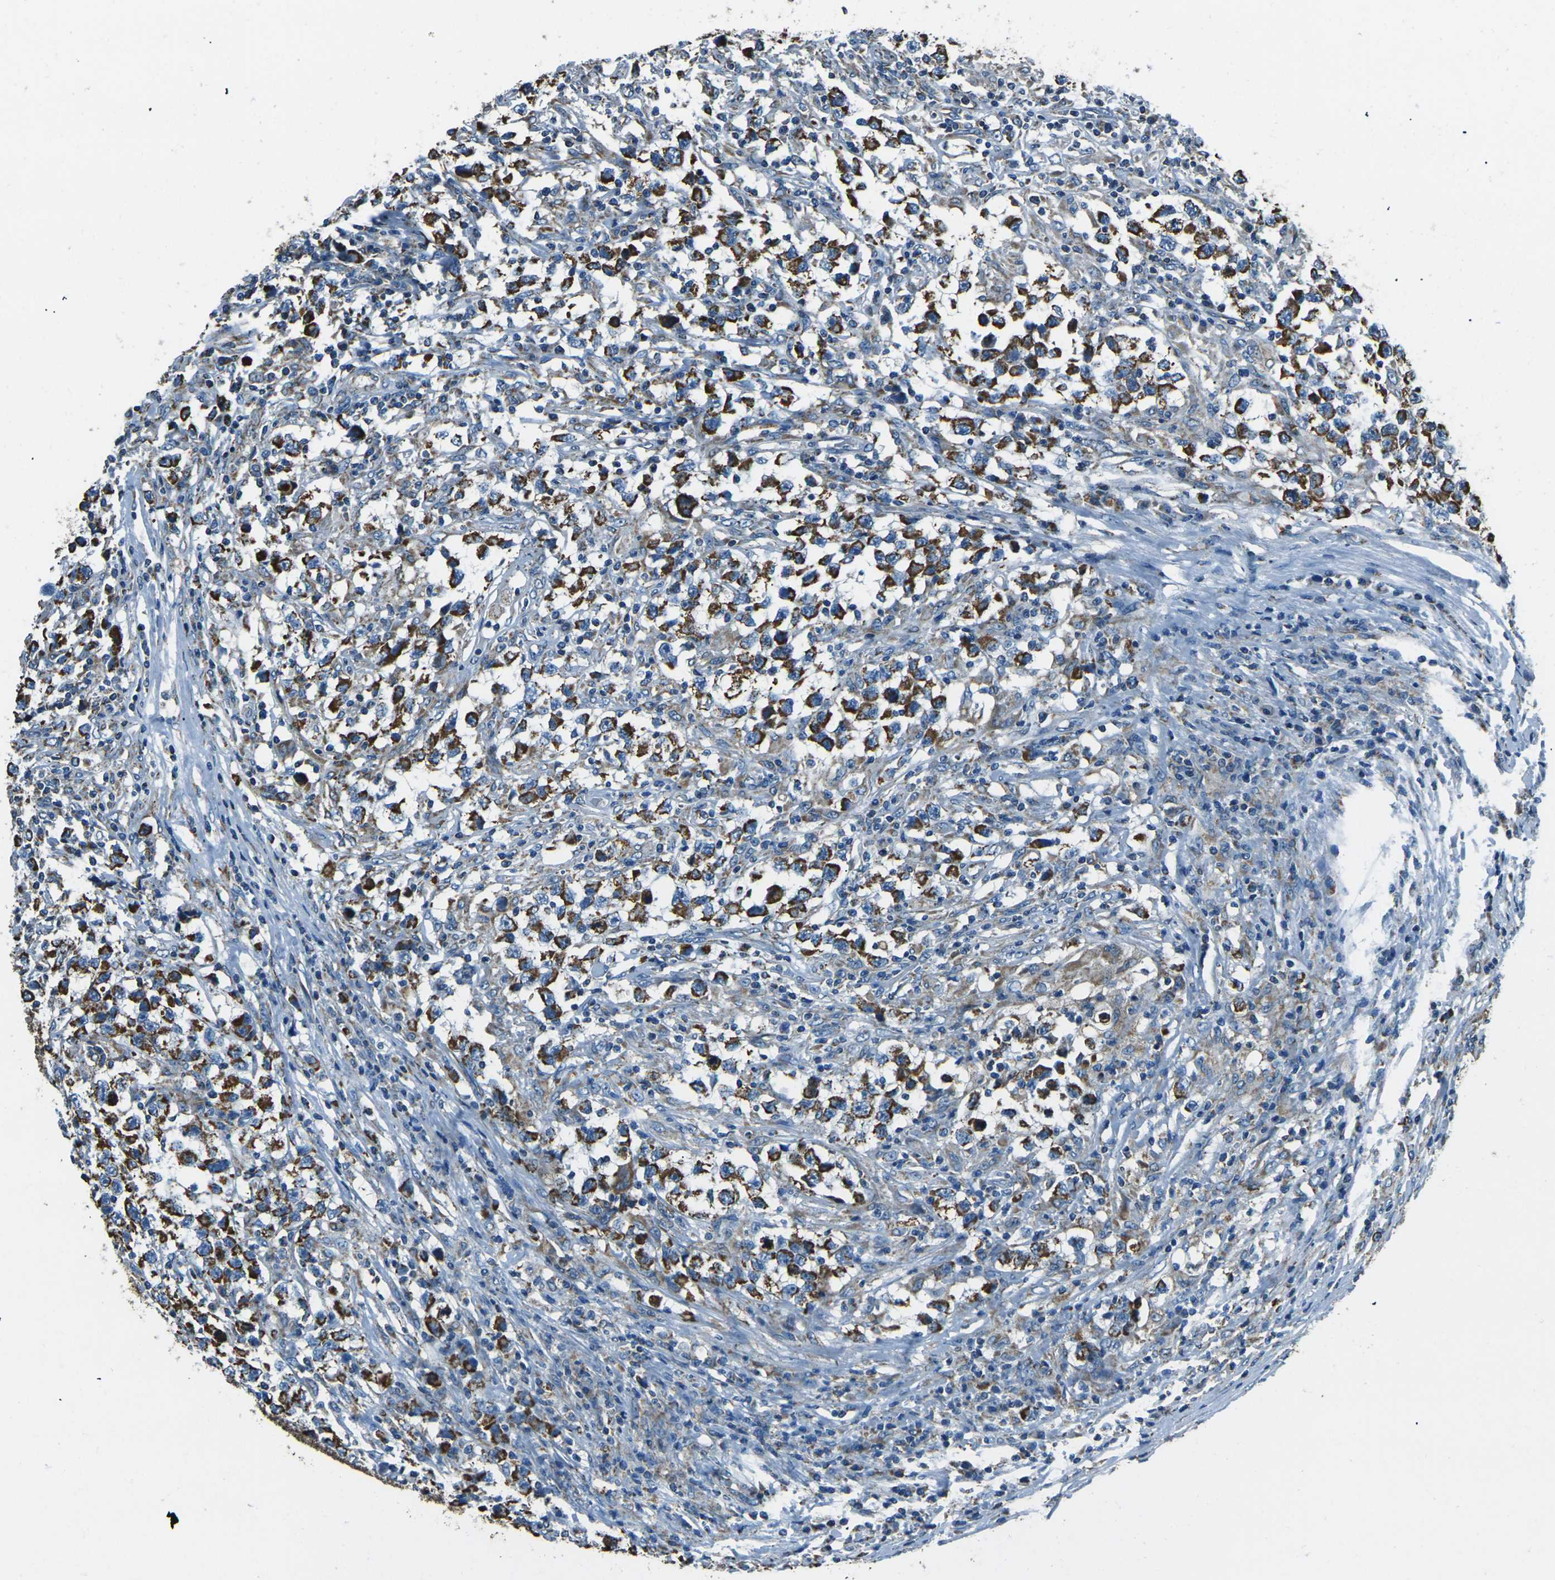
{"staining": {"intensity": "strong", "quantity": ">75%", "location": "cytoplasmic/membranous"}, "tissue": "testis cancer", "cell_type": "Tumor cells", "image_type": "cancer", "snomed": [{"axis": "morphology", "description": "Carcinoma, Embryonal, NOS"}, {"axis": "topography", "description": "Testis"}], "caption": "The micrograph displays a brown stain indicating the presence of a protein in the cytoplasmic/membranous of tumor cells in testis cancer (embryonal carcinoma).", "gene": "IRF3", "patient": {"sex": "male", "age": 21}}